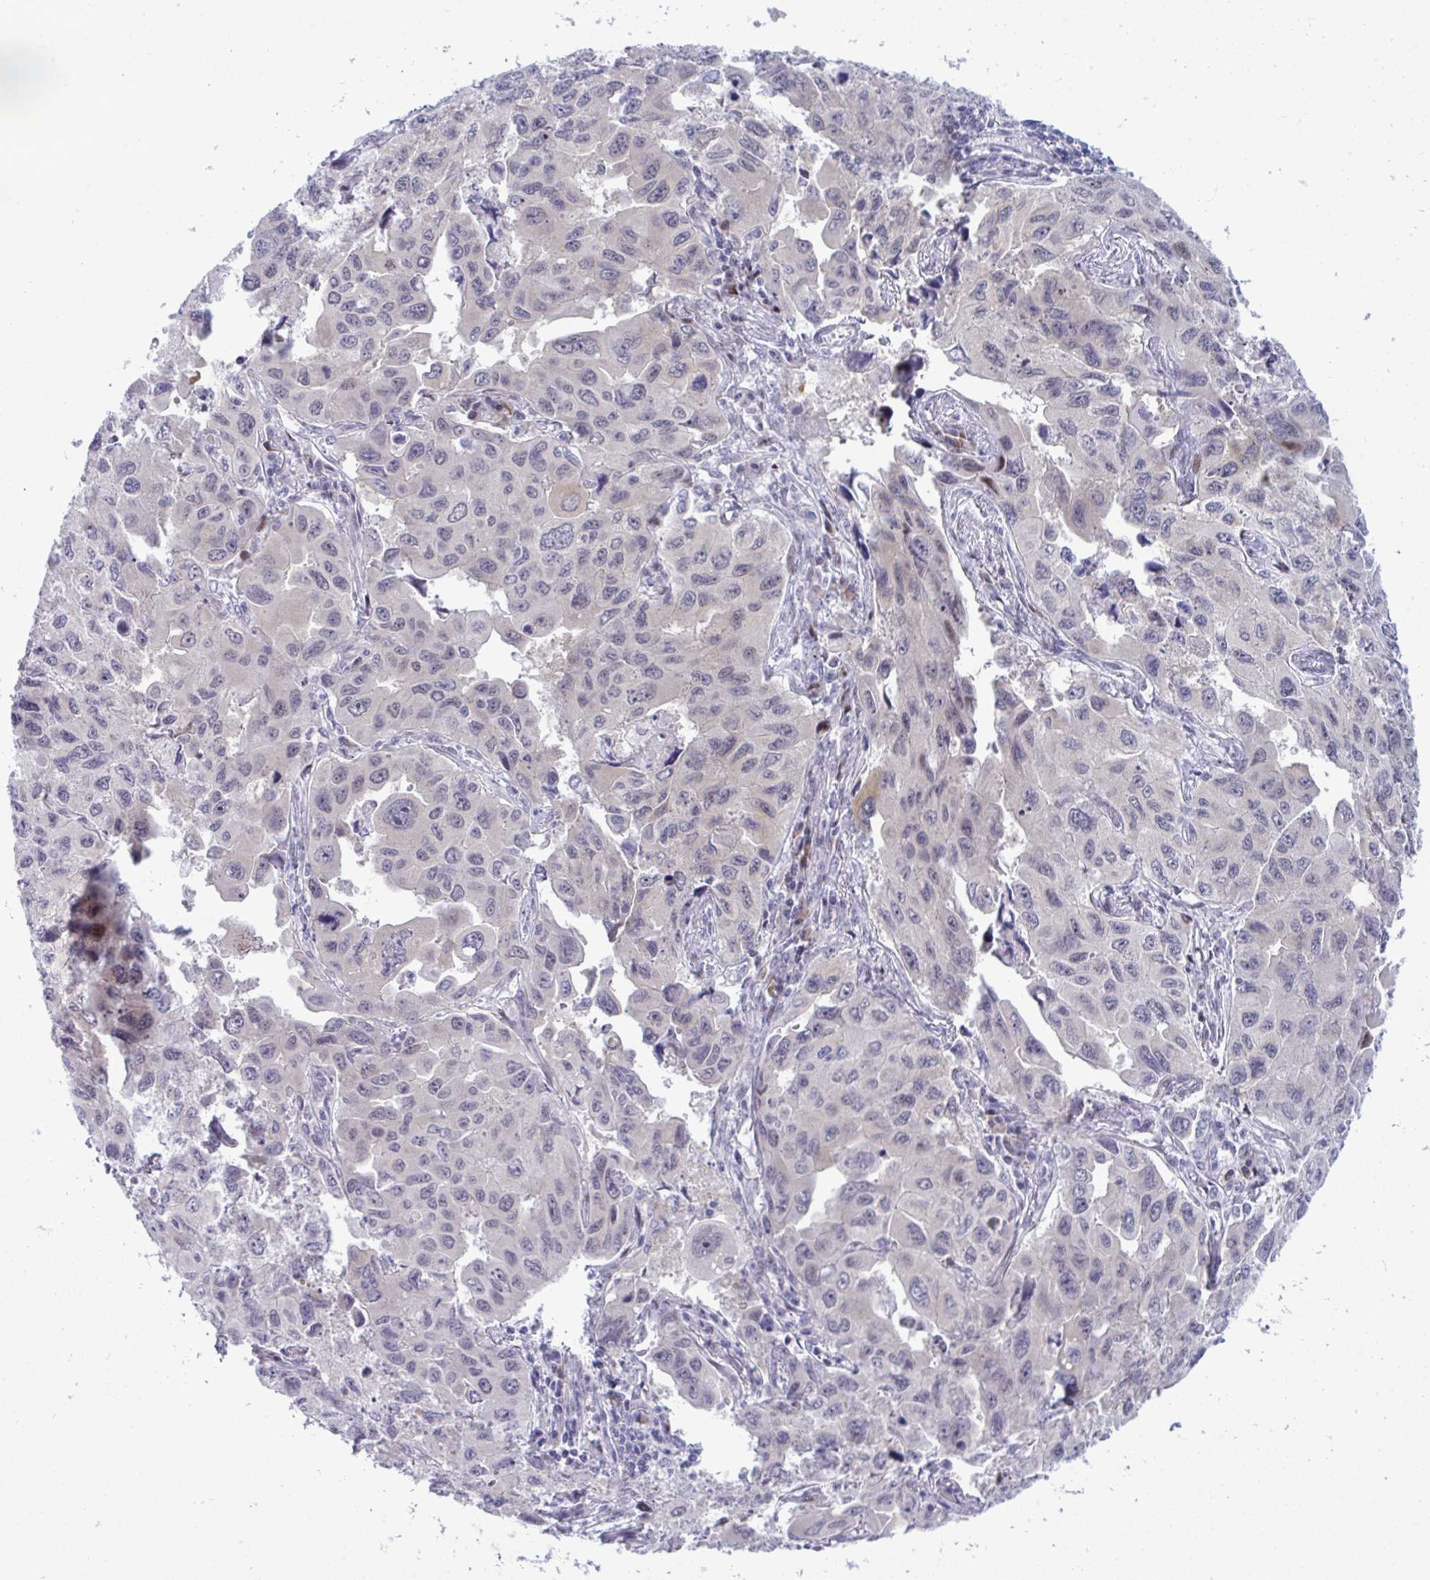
{"staining": {"intensity": "negative", "quantity": "none", "location": "none"}, "tissue": "lung cancer", "cell_type": "Tumor cells", "image_type": "cancer", "snomed": [{"axis": "morphology", "description": "Adenocarcinoma, NOS"}, {"axis": "topography", "description": "Lung"}], "caption": "This image is of lung cancer (adenocarcinoma) stained with immunohistochemistry (IHC) to label a protein in brown with the nuclei are counter-stained blue. There is no expression in tumor cells. The staining was performed using DAB to visualize the protein expression in brown, while the nuclei were stained in blue with hematoxylin (Magnification: 20x).", "gene": "TAB1", "patient": {"sex": "male", "age": 64}}